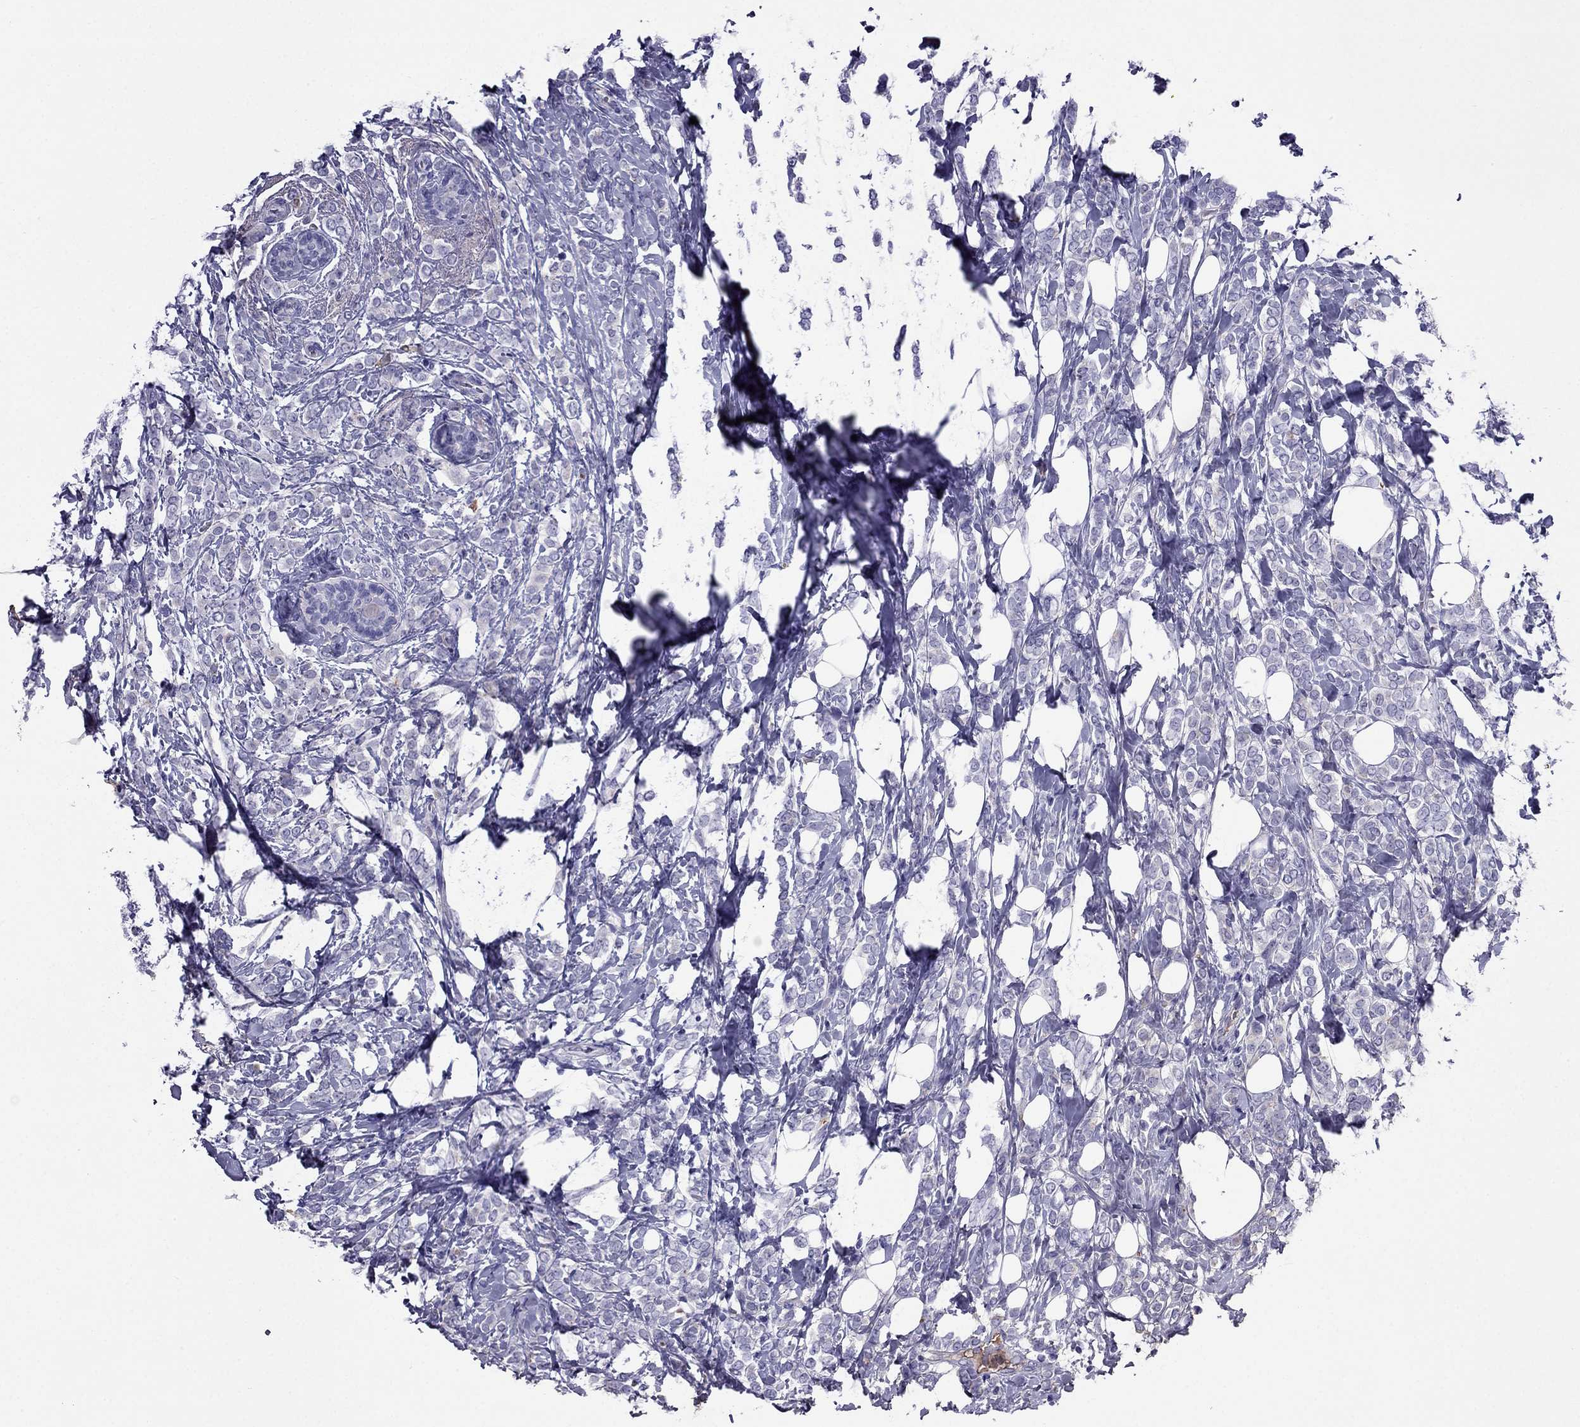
{"staining": {"intensity": "negative", "quantity": "none", "location": "none"}, "tissue": "breast cancer", "cell_type": "Tumor cells", "image_type": "cancer", "snomed": [{"axis": "morphology", "description": "Lobular carcinoma"}, {"axis": "topography", "description": "Breast"}], "caption": "Protein analysis of breast cancer (lobular carcinoma) demonstrates no significant expression in tumor cells.", "gene": "TBC1D21", "patient": {"sex": "female", "age": 49}}